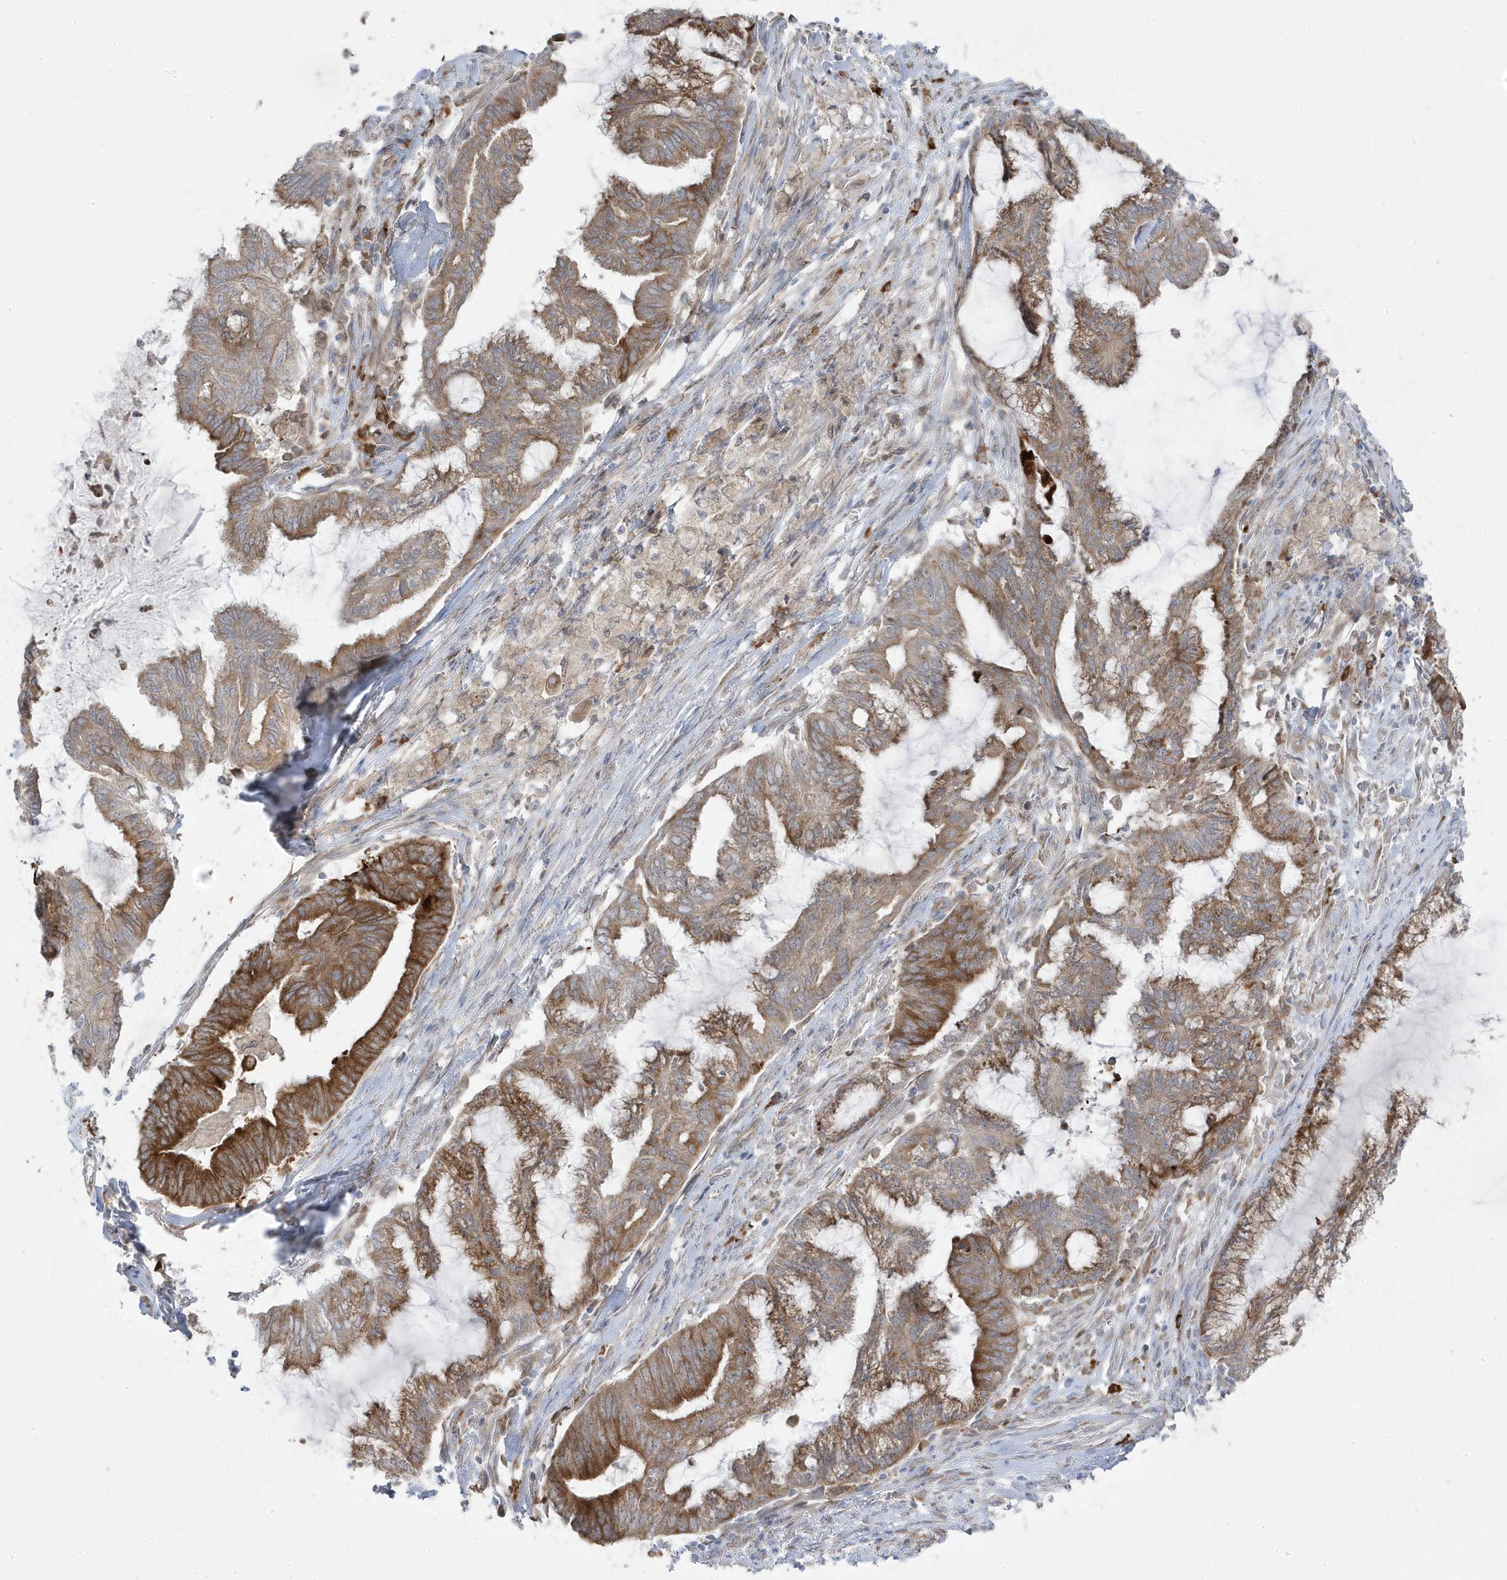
{"staining": {"intensity": "strong", "quantity": "25%-75%", "location": "cytoplasmic/membranous"}, "tissue": "endometrial cancer", "cell_type": "Tumor cells", "image_type": "cancer", "snomed": [{"axis": "morphology", "description": "Adenocarcinoma, NOS"}, {"axis": "topography", "description": "Endometrium"}], "caption": "Endometrial cancer (adenocarcinoma) stained with IHC reveals strong cytoplasmic/membranous staining in about 25%-75% of tumor cells. (DAB IHC with brightfield microscopy, high magnification).", "gene": "ZNF654", "patient": {"sex": "female", "age": 86}}